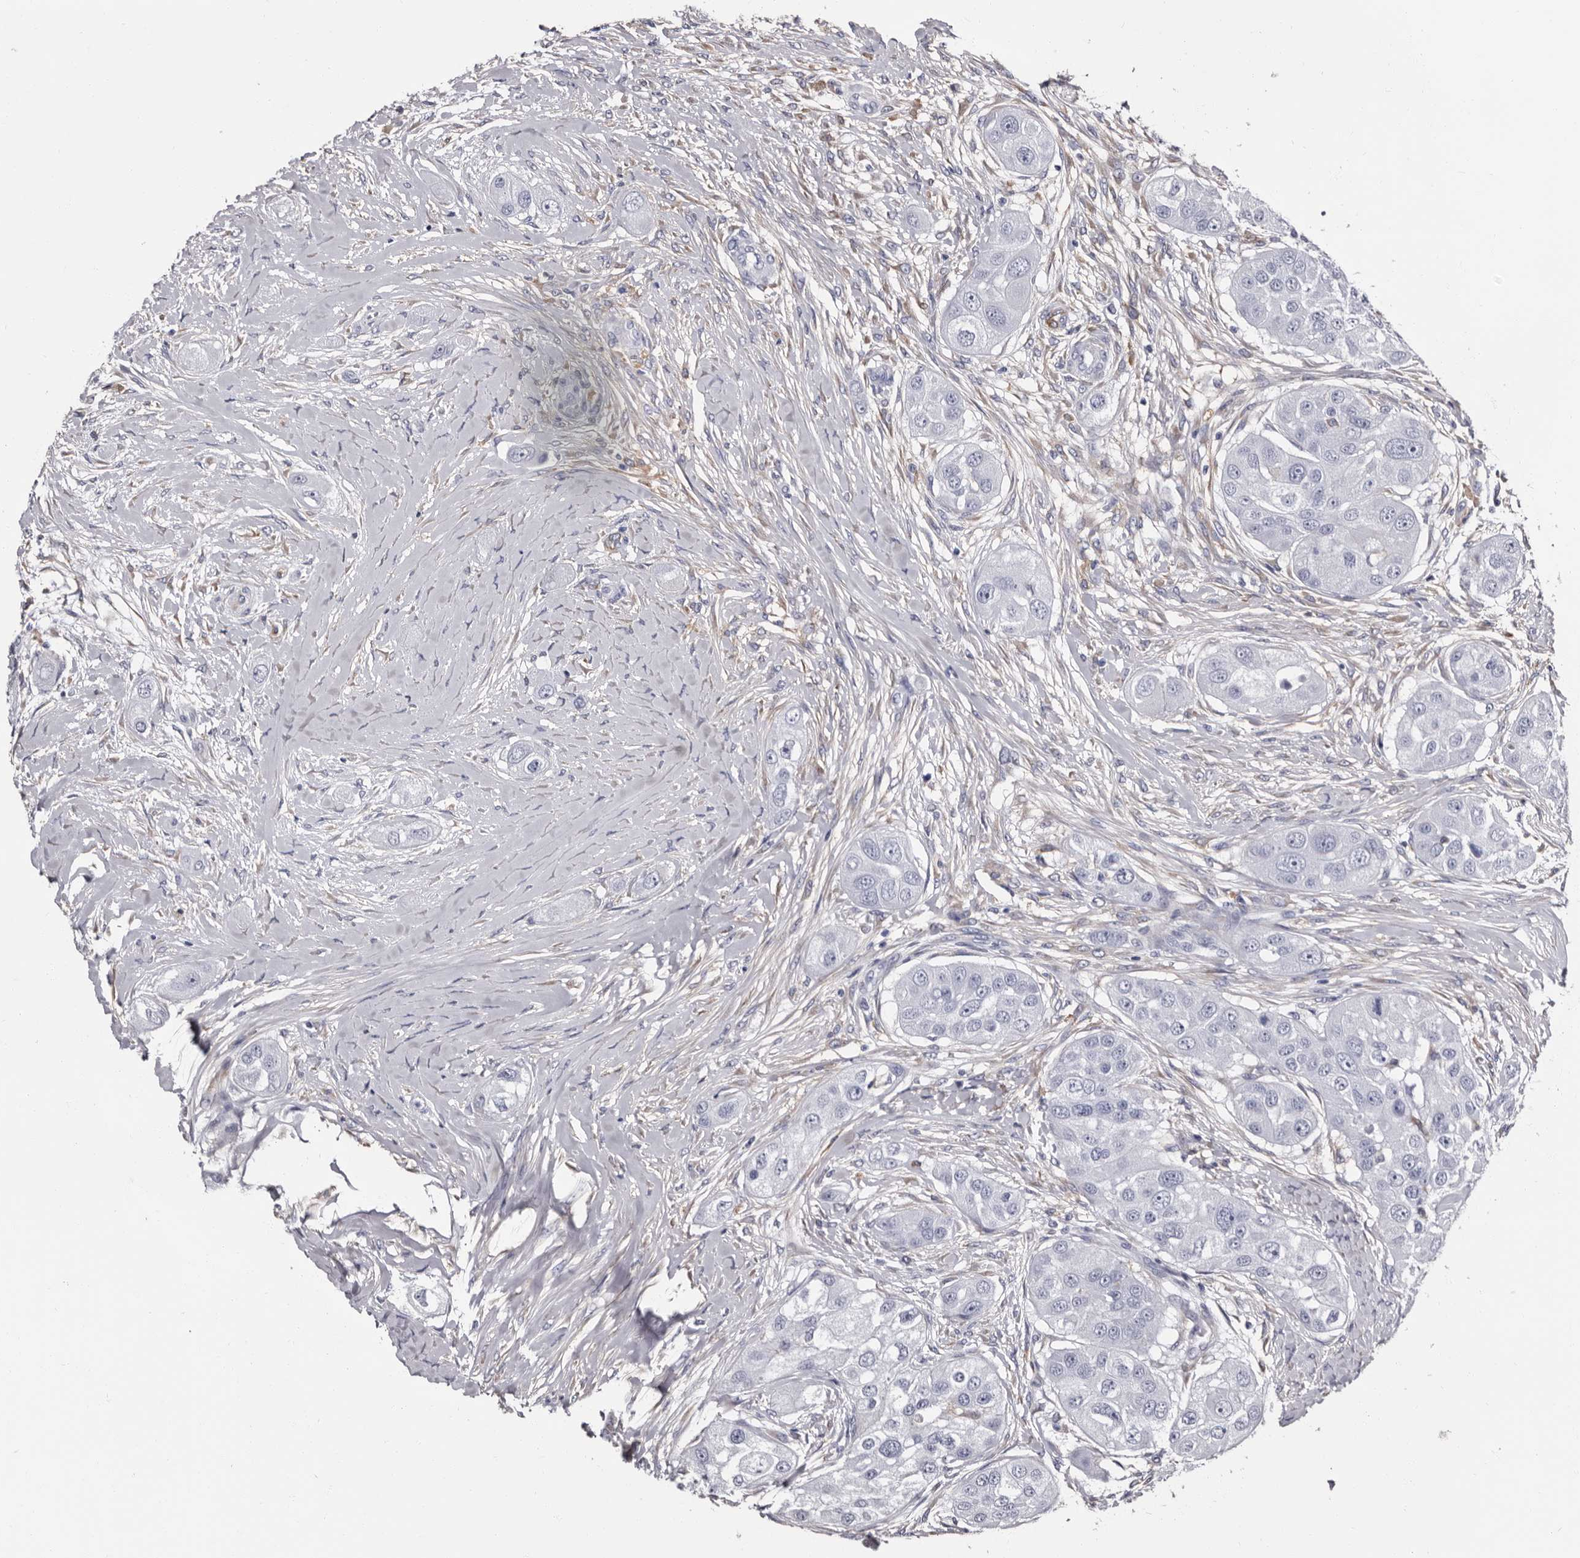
{"staining": {"intensity": "negative", "quantity": "none", "location": "none"}, "tissue": "head and neck cancer", "cell_type": "Tumor cells", "image_type": "cancer", "snomed": [{"axis": "morphology", "description": "Normal tissue, NOS"}, {"axis": "morphology", "description": "Squamous cell carcinoma, NOS"}, {"axis": "topography", "description": "Skeletal muscle"}, {"axis": "topography", "description": "Head-Neck"}], "caption": "Tumor cells are negative for brown protein staining in head and neck cancer. (DAB immunohistochemistry visualized using brightfield microscopy, high magnification).", "gene": "EPB41L3", "patient": {"sex": "male", "age": 51}}